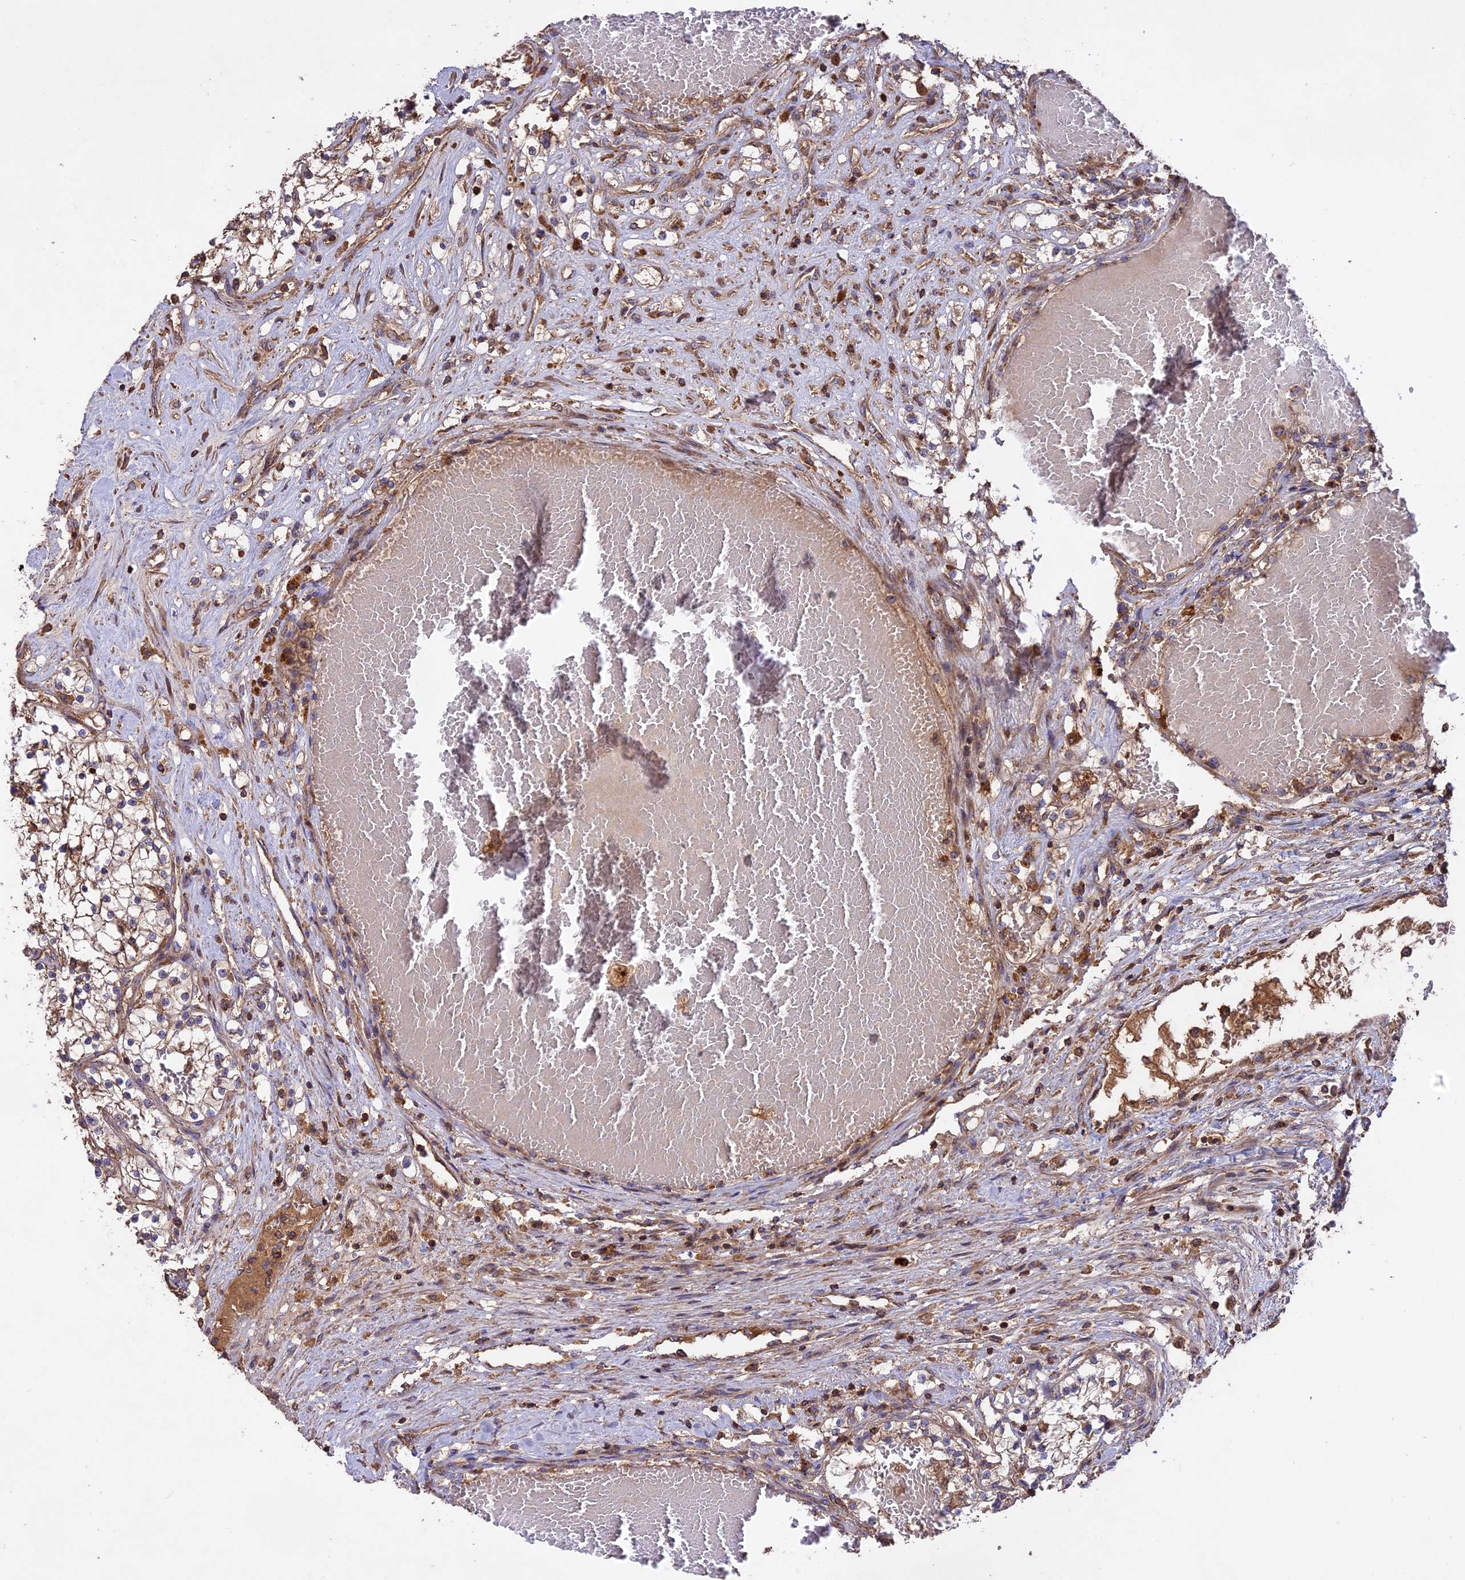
{"staining": {"intensity": "weak", "quantity": ">75%", "location": "cytoplasmic/membranous"}, "tissue": "renal cancer", "cell_type": "Tumor cells", "image_type": "cancer", "snomed": [{"axis": "morphology", "description": "Normal tissue, NOS"}, {"axis": "morphology", "description": "Adenocarcinoma, NOS"}, {"axis": "topography", "description": "Kidney"}], "caption": "Adenocarcinoma (renal) stained with DAB IHC demonstrates low levels of weak cytoplasmic/membranous positivity in about >75% of tumor cells.", "gene": "NUDT8", "patient": {"sex": "male", "age": 68}}